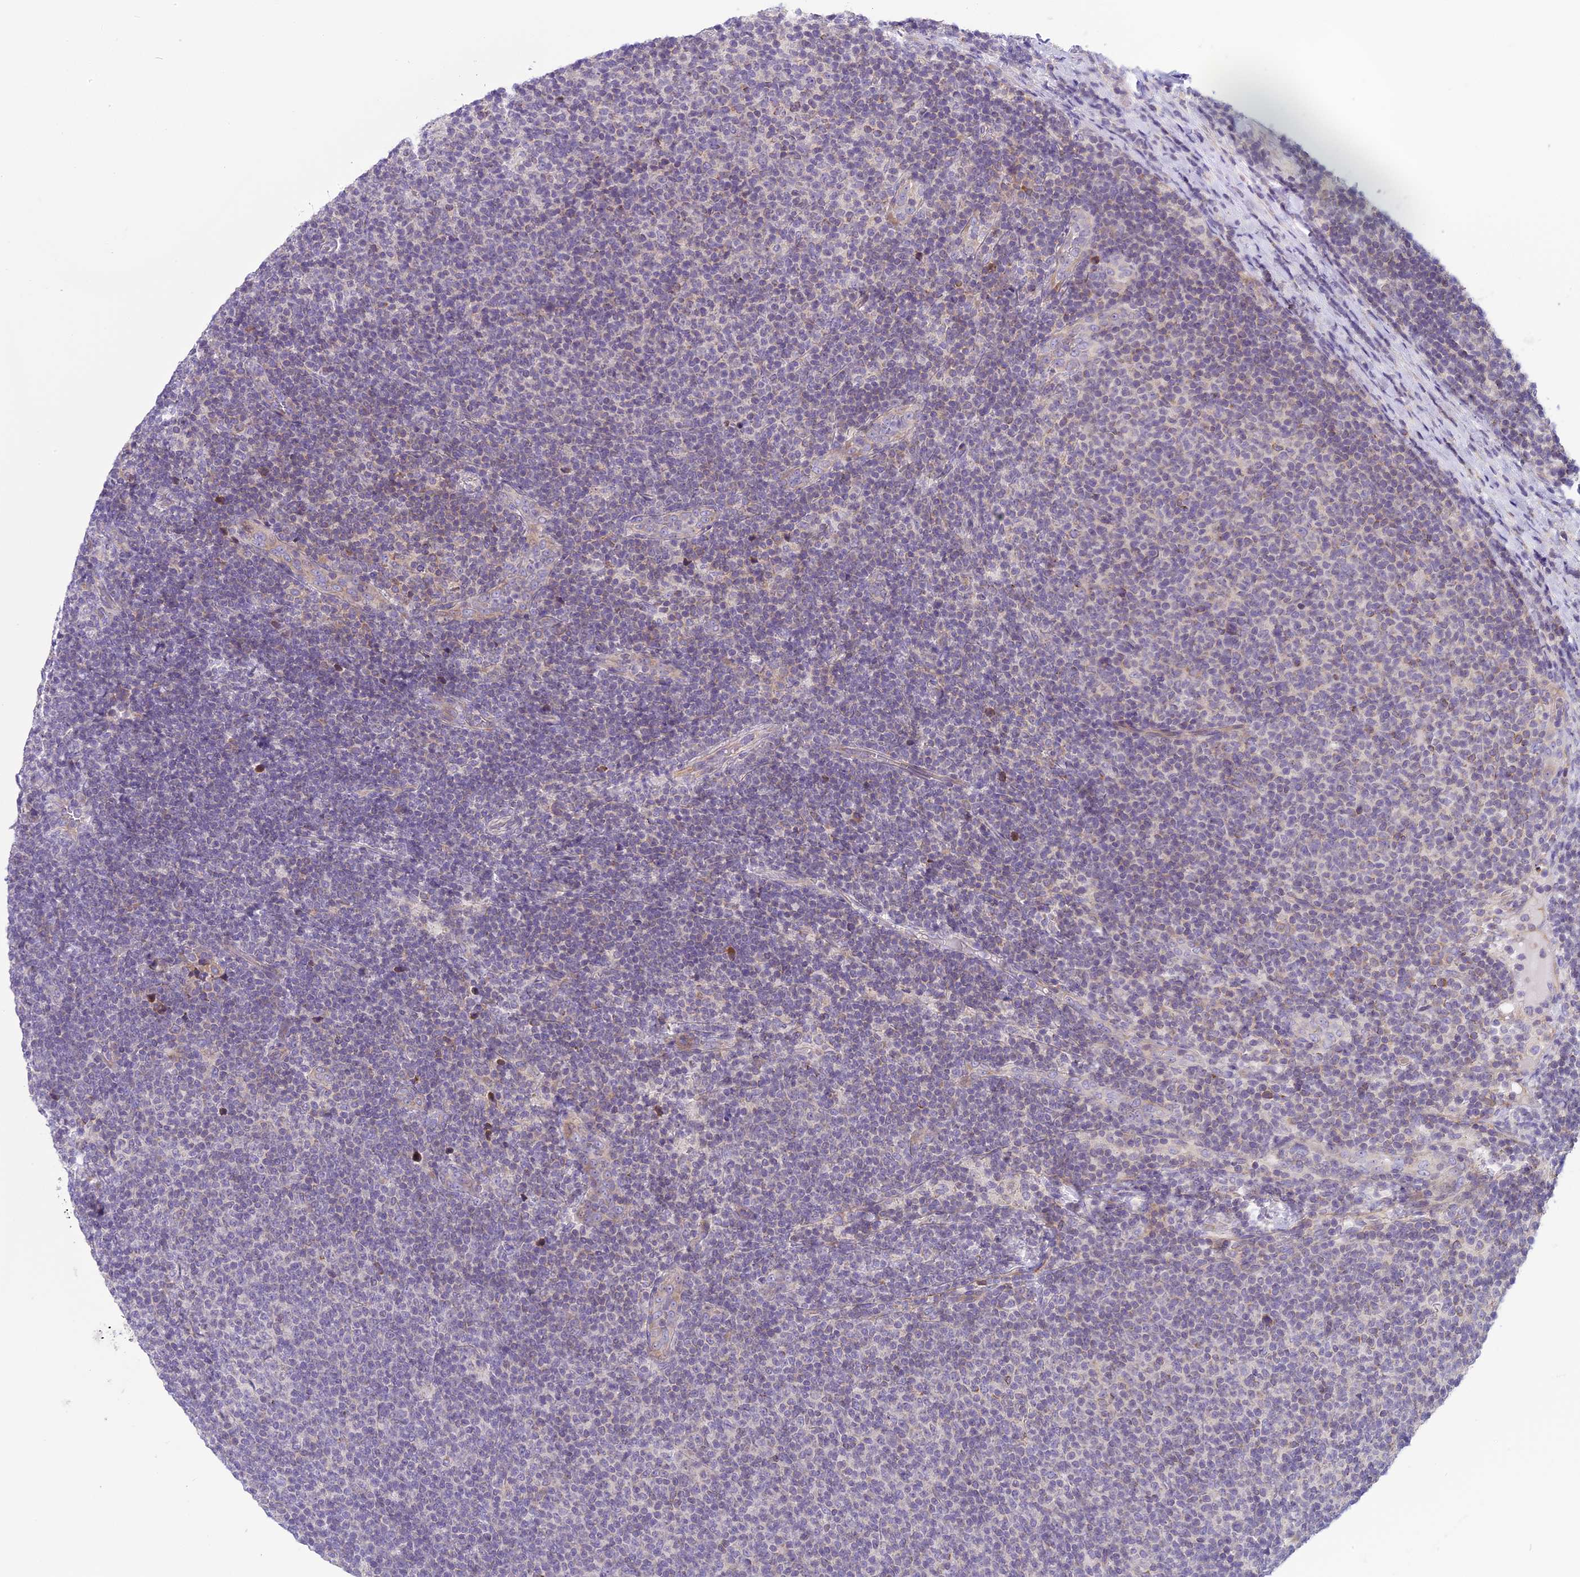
{"staining": {"intensity": "negative", "quantity": "none", "location": "none"}, "tissue": "lymphoma", "cell_type": "Tumor cells", "image_type": "cancer", "snomed": [{"axis": "morphology", "description": "Malignant lymphoma, non-Hodgkin's type, Low grade"}, {"axis": "topography", "description": "Lymph node"}], "caption": "Immunohistochemical staining of human malignant lymphoma, non-Hodgkin's type (low-grade) demonstrates no significant positivity in tumor cells. (DAB (3,3'-diaminobenzidine) immunohistochemistry (IHC) visualized using brightfield microscopy, high magnification).", "gene": "ARHGEF37", "patient": {"sex": "male", "age": 66}}